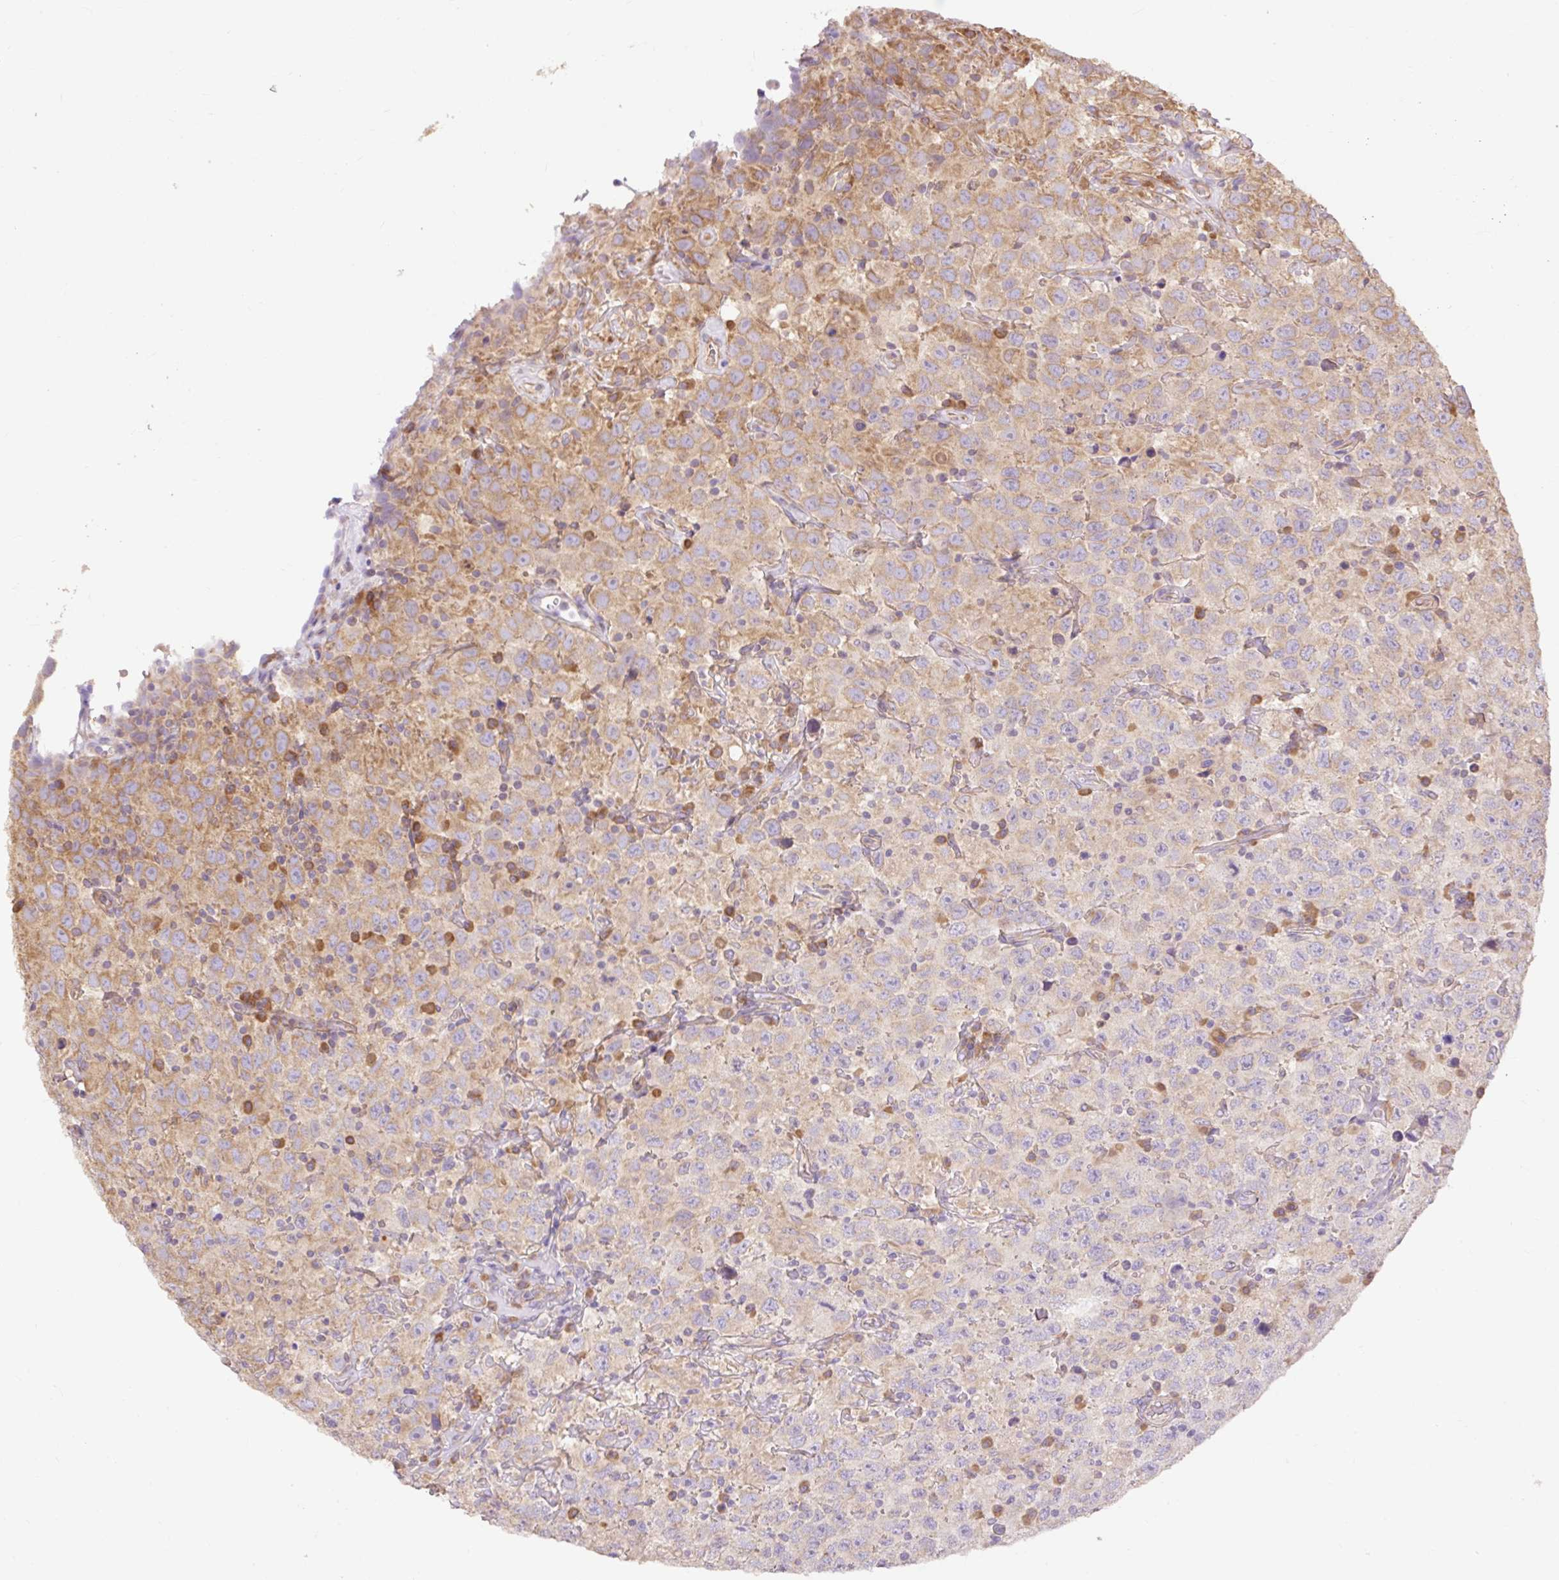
{"staining": {"intensity": "moderate", "quantity": "<25%", "location": "cytoplasmic/membranous"}, "tissue": "testis cancer", "cell_type": "Tumor cells", "image_type": "cancer", "snomed": [{"axis": "morphology", "description": "Seminoma, NOS"}, {"axis": "topography", "description": "Testis"}], "caption": "This image exhibits seminoma (testis) stained with immunohistochemistry to label a protein in brown. The cytoplasmic/membranous of tumor cells show moderate positivity for the protein. Nuclei are counter-stained blue.", "gene": "DESI1", "patient": {"sex": "male", "age": 41}}